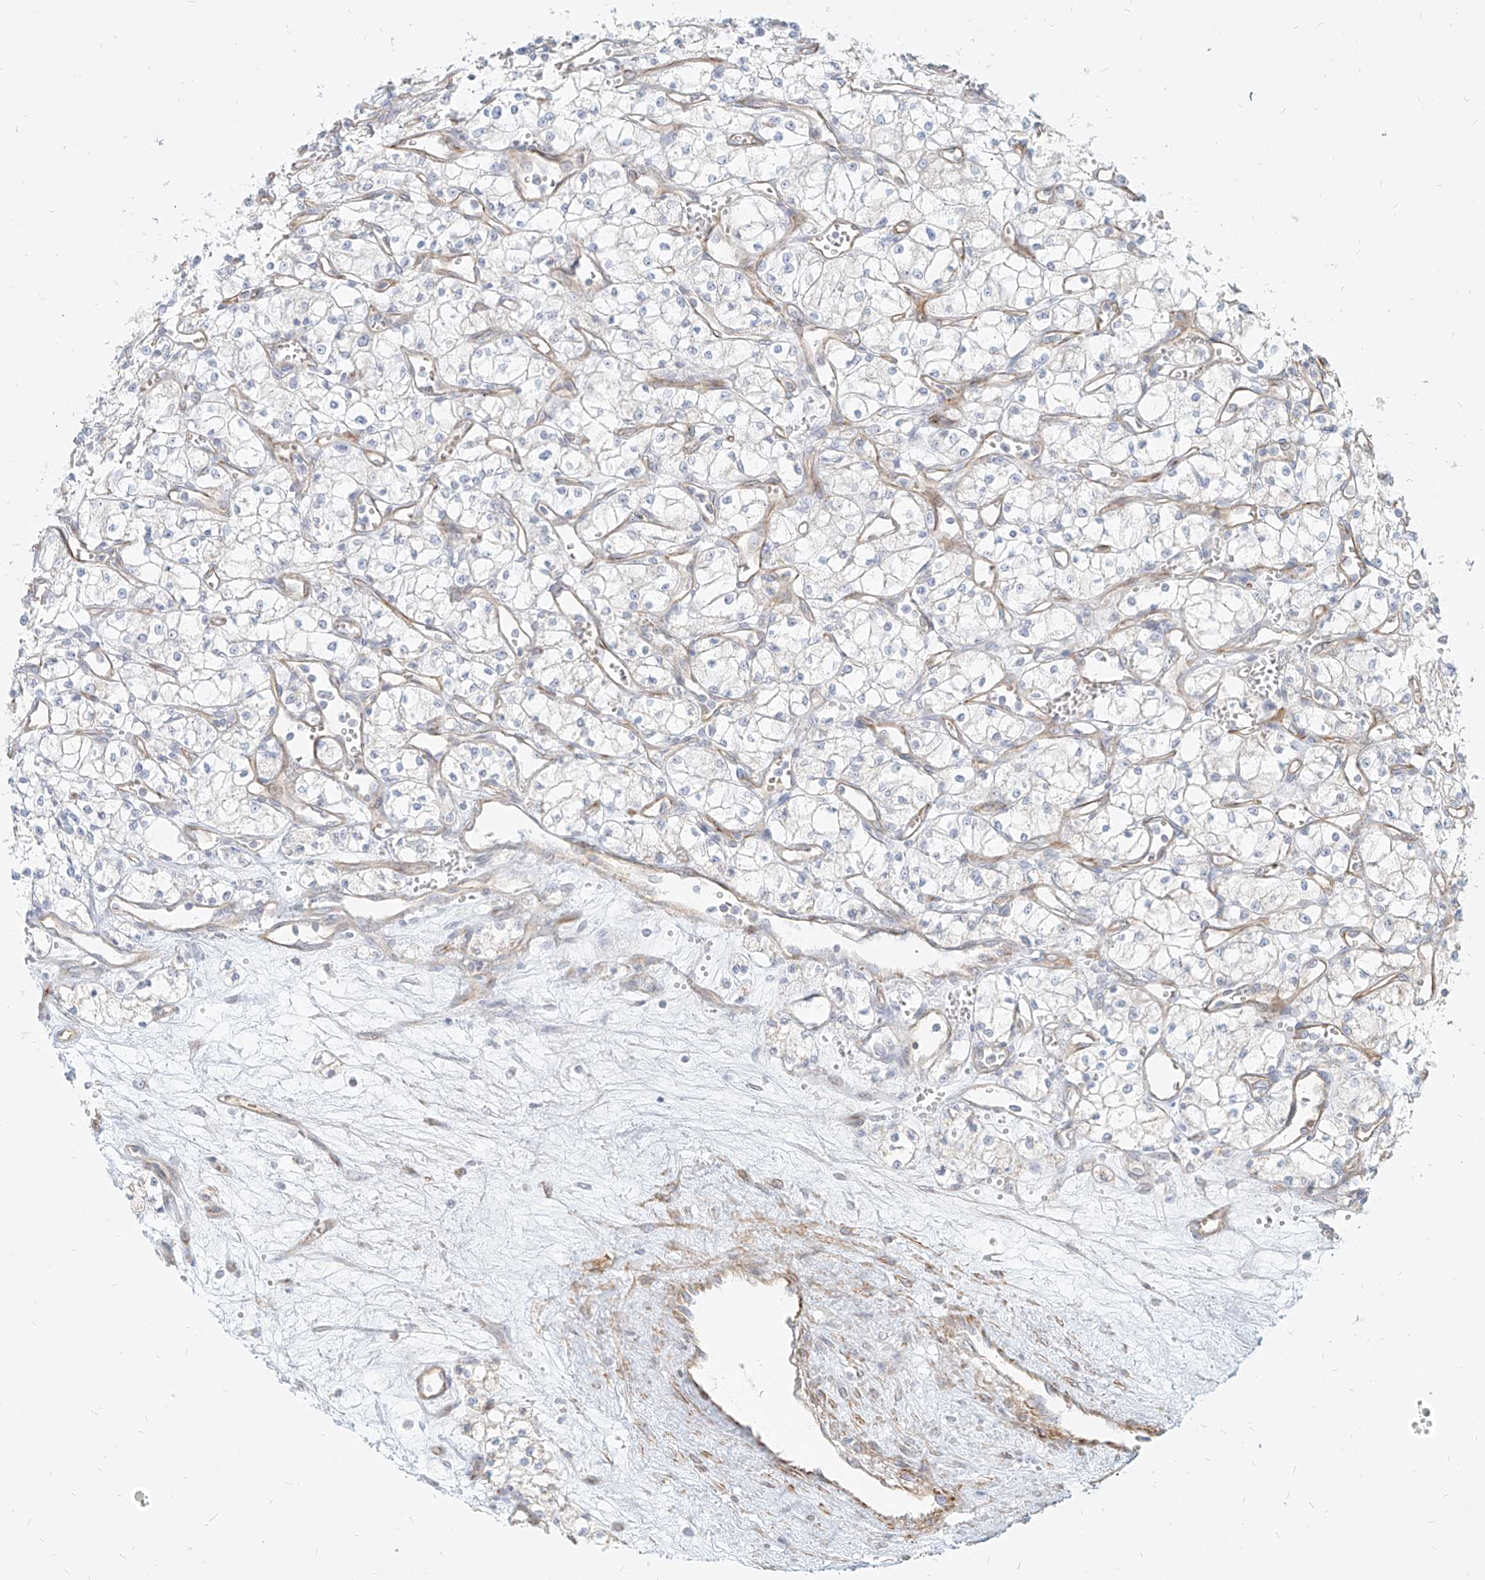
{"staining": {"intensity": "negative", "quantity": "none", "location": "none"}, "tissue": "renal cancer", "cell_type": "Tumor cells", "image_type": "cancer", "snomed": [{"axis": "morphology", "description": "Adenocarcinoma, NOS"}, {"axis": "topography", "description": "Kidney"}], "caption": "Protein analysis of renal cancer (adenocarcinoma) shows no significant expression in tumor cells. The staining is performed using DAB brown chromogen with nuclei counter-stained in using hematoxylin.", "gene": "ITPKB", "patient": {"sex": "male", "age": 59}}